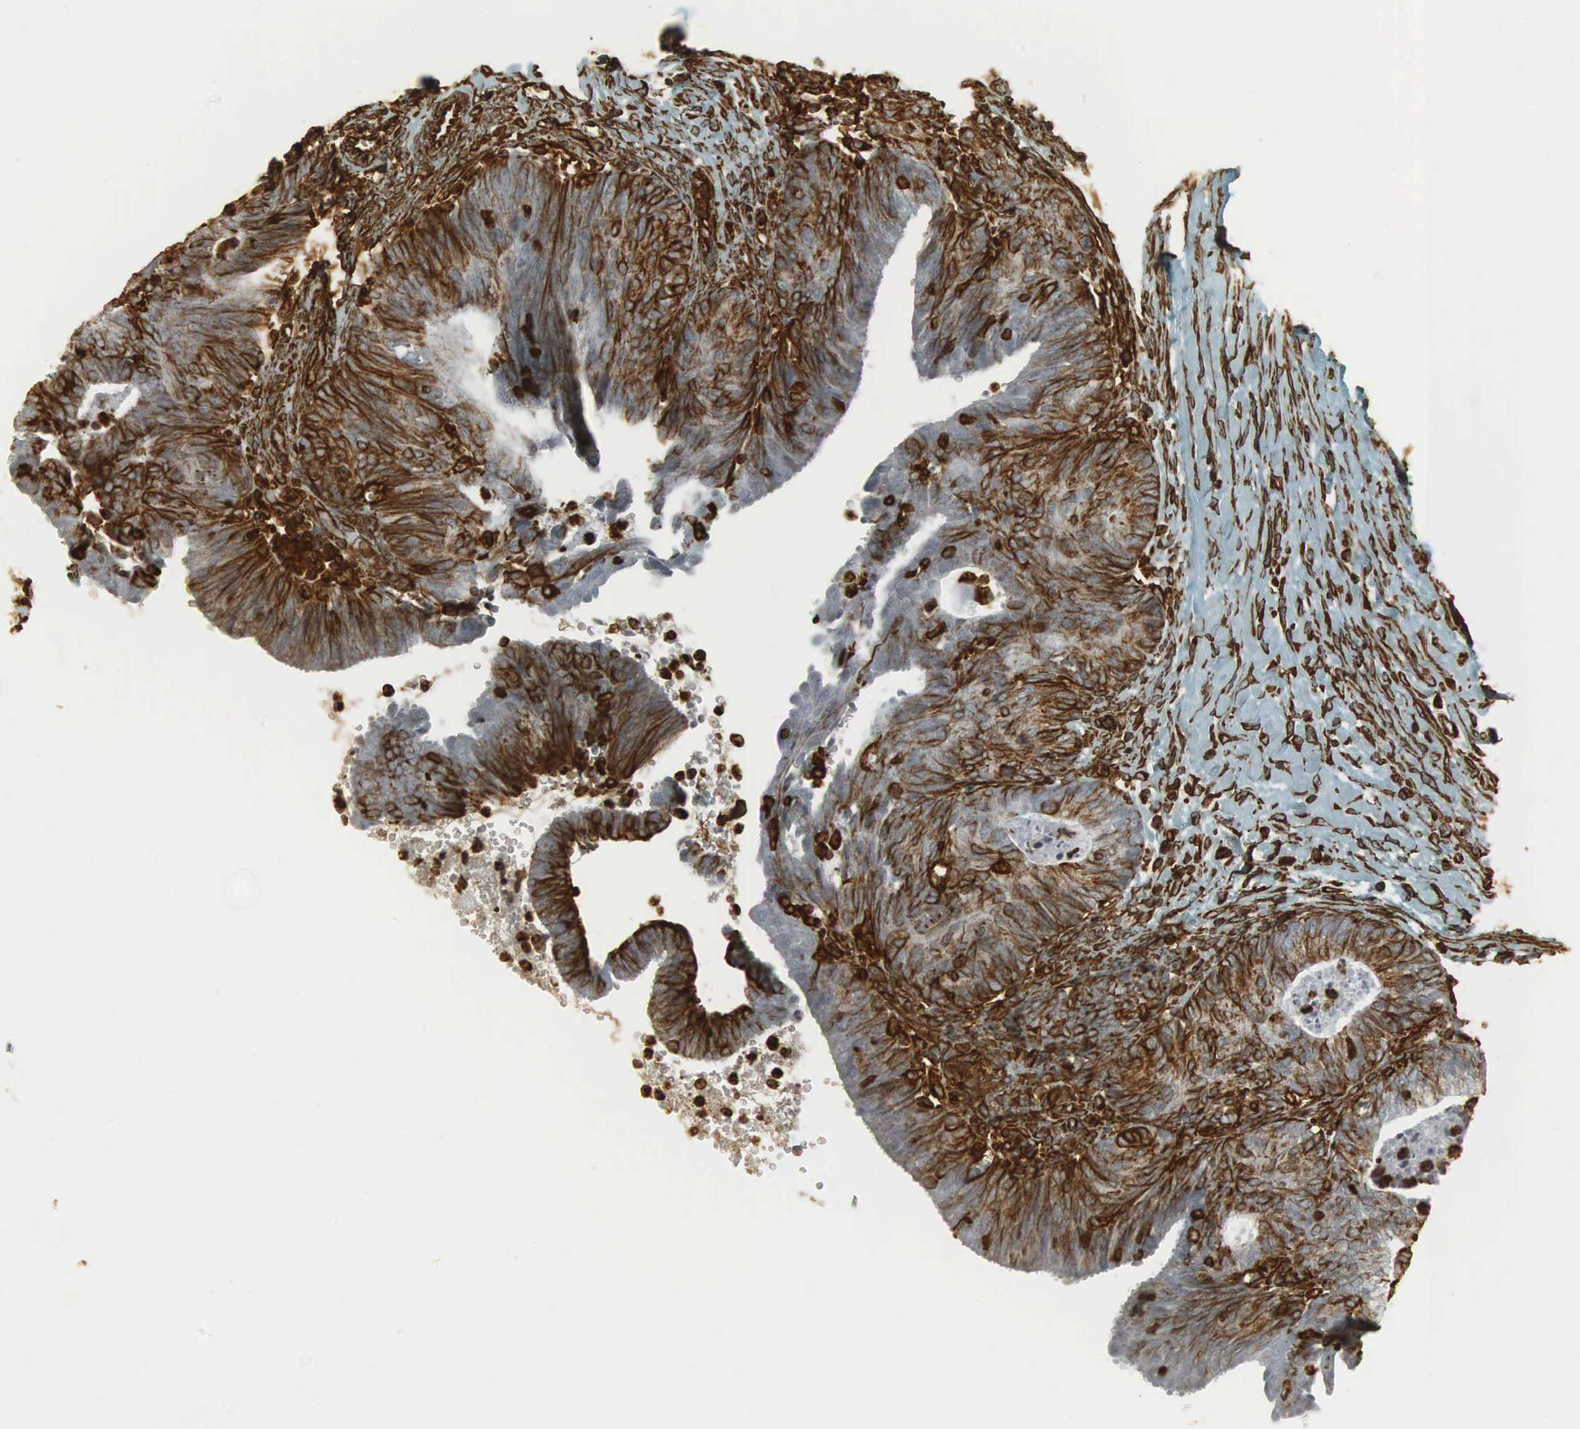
{"staining": {"intensity": "moderate", "quantity": "25%-75%", "location": "cytoplasmic/membranous"}, "tissue": "ovarian cancer", "cell_type": "Tumor cells", "image_type": "cancer", "snomed": [{"axis": "morphology", "description": "Carcinoma, endometroid"}, {"axis": "topography", "description": "Ovary"}], "caption": "DAB (3,3'-diaminobenzidine) immunohistochemical staining of human ovarian cancer exhibits moderate cytoplasmic/membranous protein expression in approximately 25%-75% of tumor cells.", "gene": "VIM", "patient": {"sex": "female", "age": 52}}